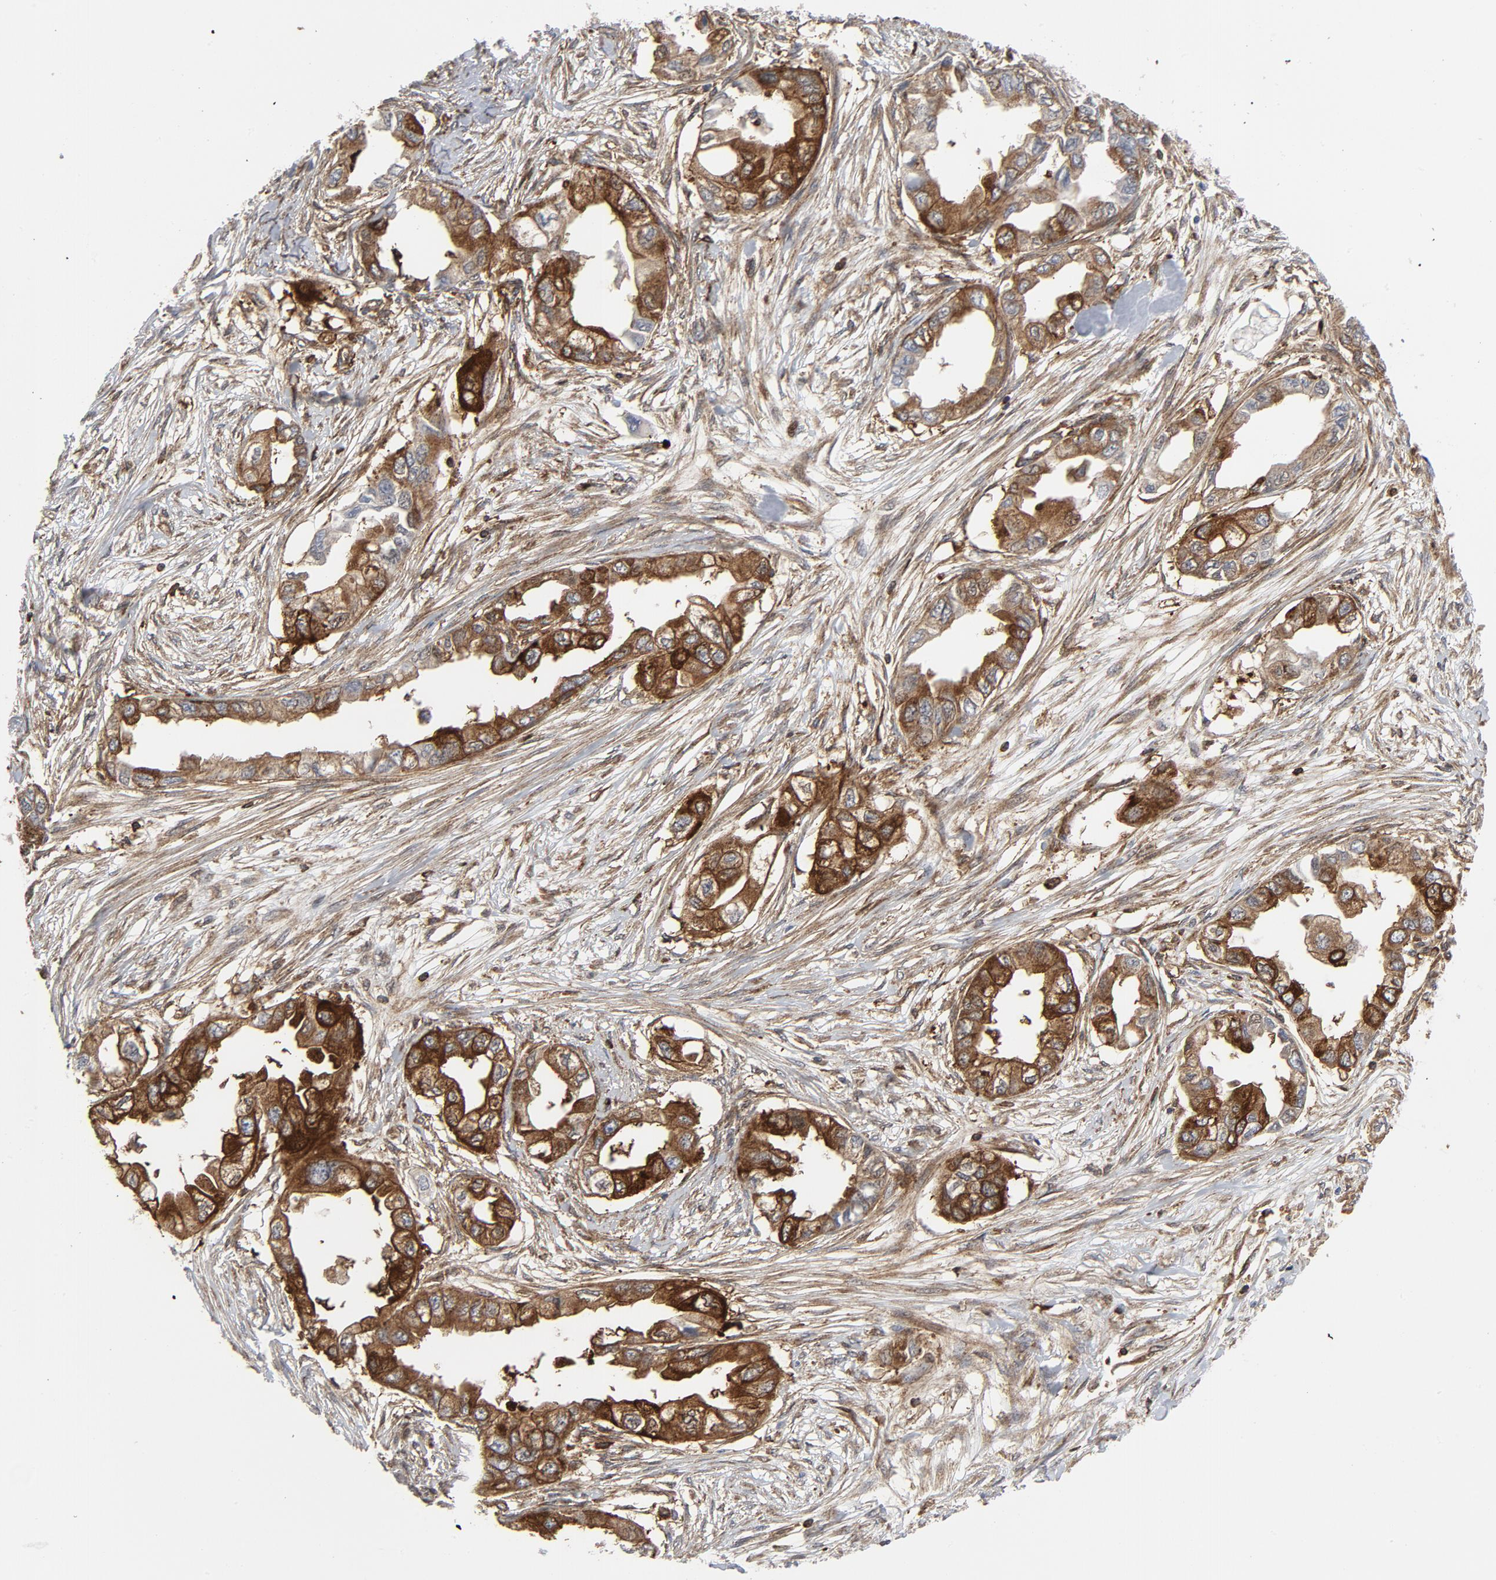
{"staining": {"intensity": "strong", "quantity": ">75%", "location": "cytoplasmic/membranous"}, "tissue": "endometrial cancer", "cell_type": "Tumor cells", "image_type": "cancer", "snomed": [{"axis": "morphology", "description": "Adenocarcinoma, NOS"}, {"axis": "topography", "description": "Endometrium"}], "caption": "Strong cytoplasmic/membranous expression is present in approximately >75% of tumor cells in adenocarcinoma (endometrial).", "gene": "YES1", "patient": {"sex": "female", "age": 67}}